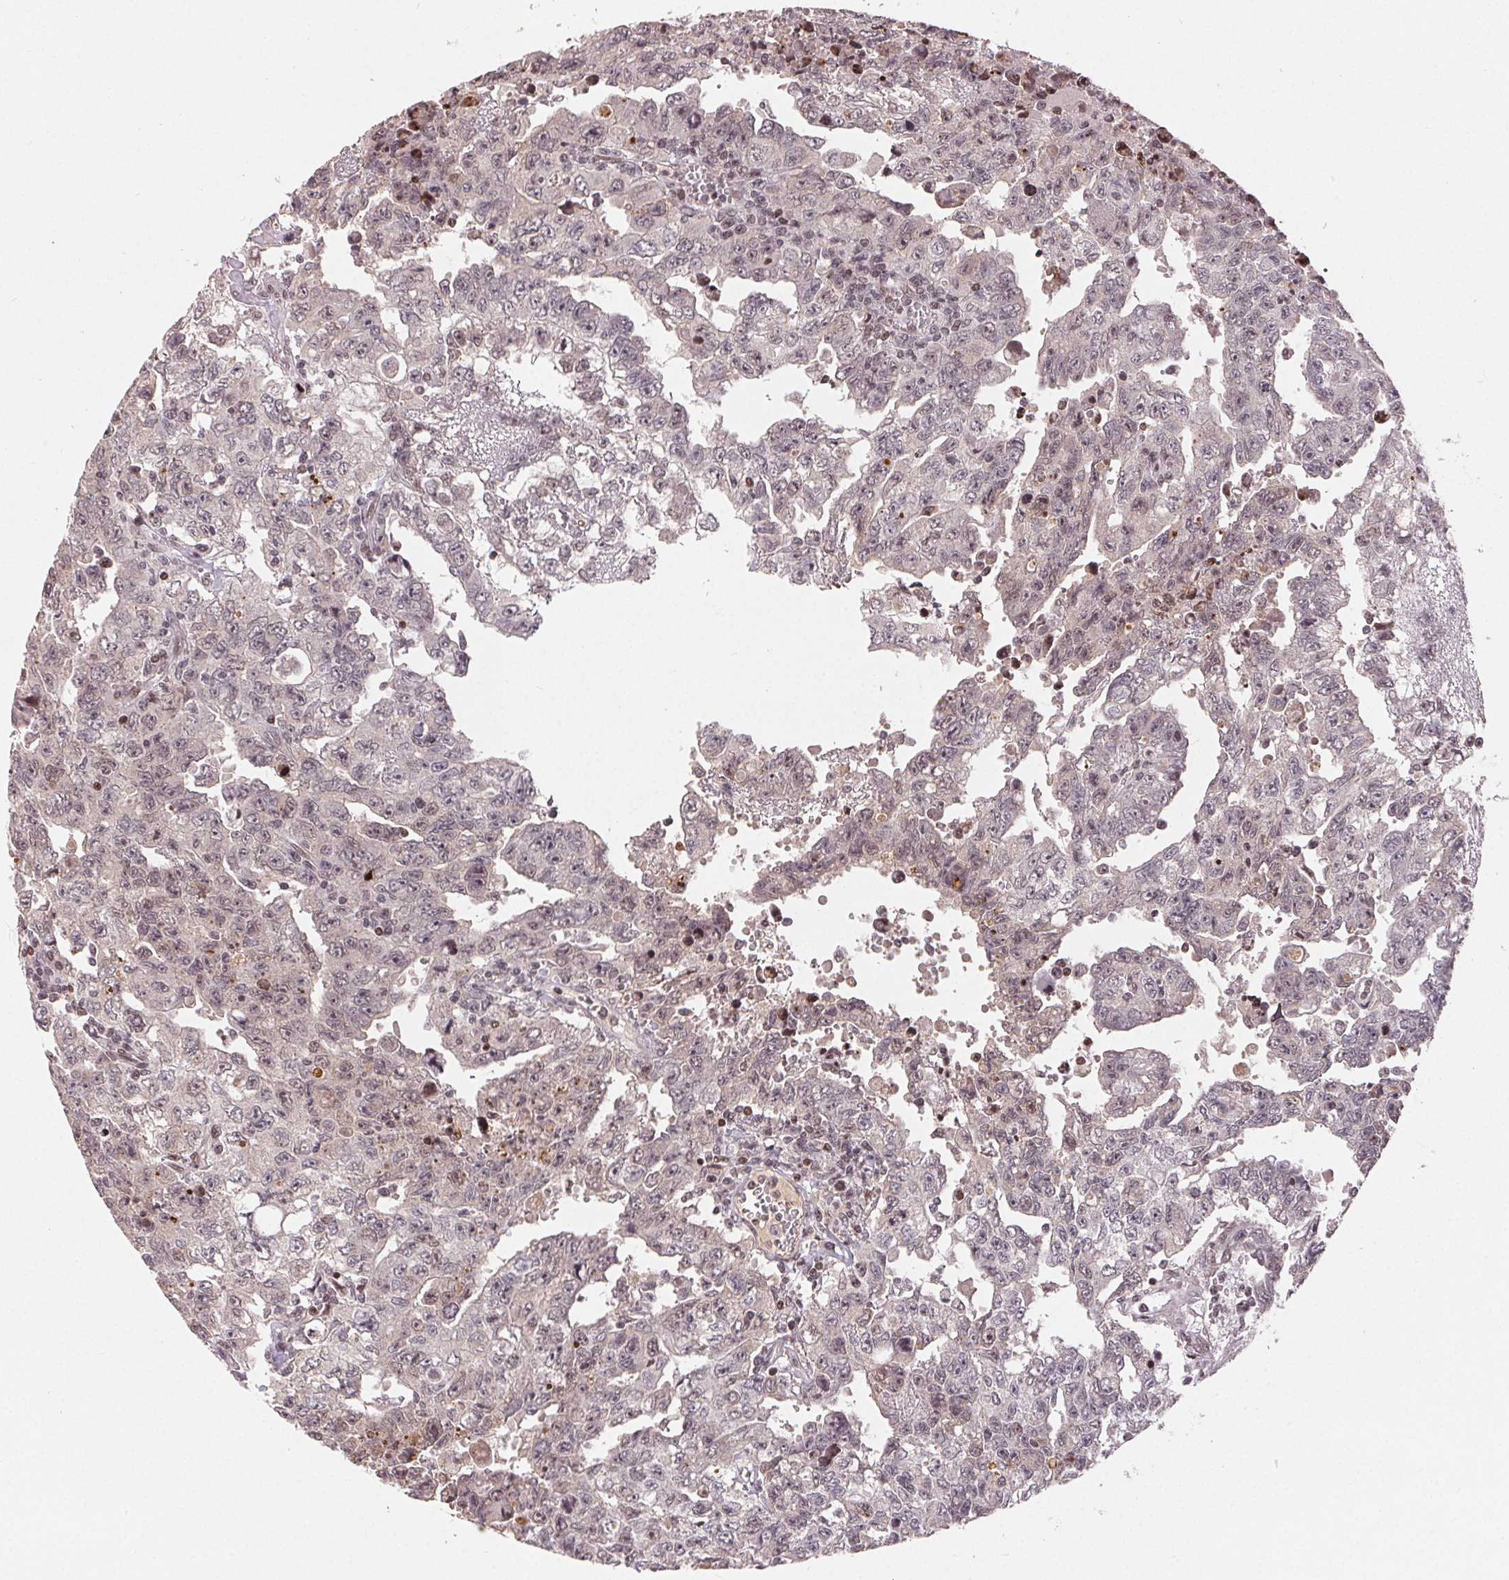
{"staining": {"intensity": "weak", "quantity": "25%-75%", "location": "nuclear"}, "tissue": "testis cancer", "cell_type": "Tumor cells", "image_type": "cancer", "snomed": [{"axis": "morphology", "description": "Carcinoma, Embryonal, NOS"}, {"axis": "topography", "description": "Testis"}], "caption": "About 25%-75% of tumor cells in human testis cancer display weak nuclear protein expression as visualized by brown immunohistochemical staining.", "gene": "MAPKAPK2", "patient": {"sex": "male", "age": 24}}